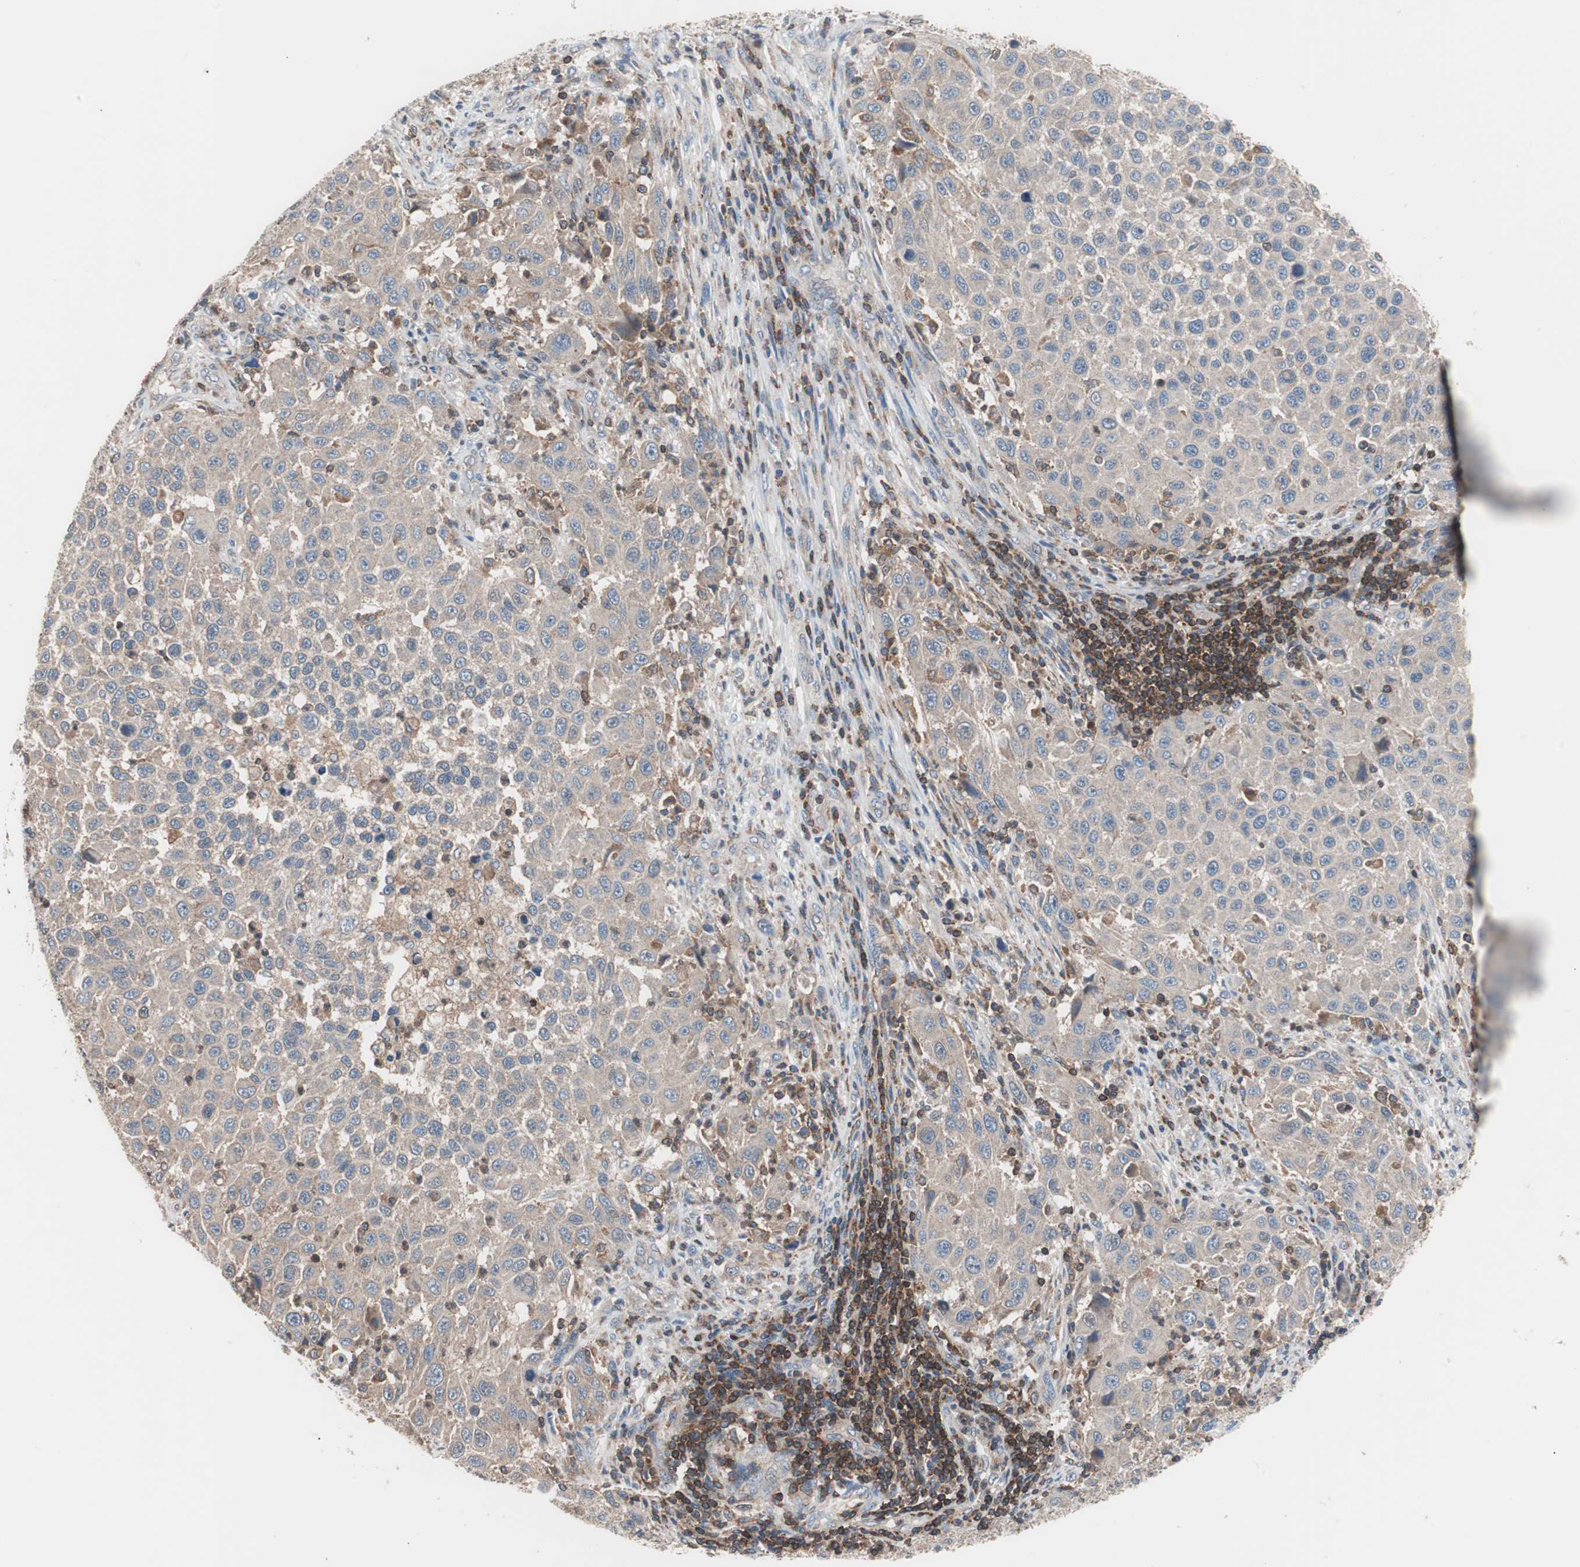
{"staining": {"intensity": "weak", "quantity": ">75%", "location": "cytoplasmic/membranous"}, "tissue": "melanoma", "cell_type": "Tumor cells", "image_type": "cancer", "snomed": [{"axis": "morphology", "description": "Malignant melanoma, Metastatic site"}, {"axis": "topography", "description": "Lymph node"}], "caption": "Tumor cells reveal weak cytoplasmic/membranous positivity in approximately >75% of cells in malignant melanoma (metastatic site). (DAB IHC, brown staining for protein, blue staining for nuclei).", "gene": "PIK3R1", "patient": {"sex": "male", "age": 61}}